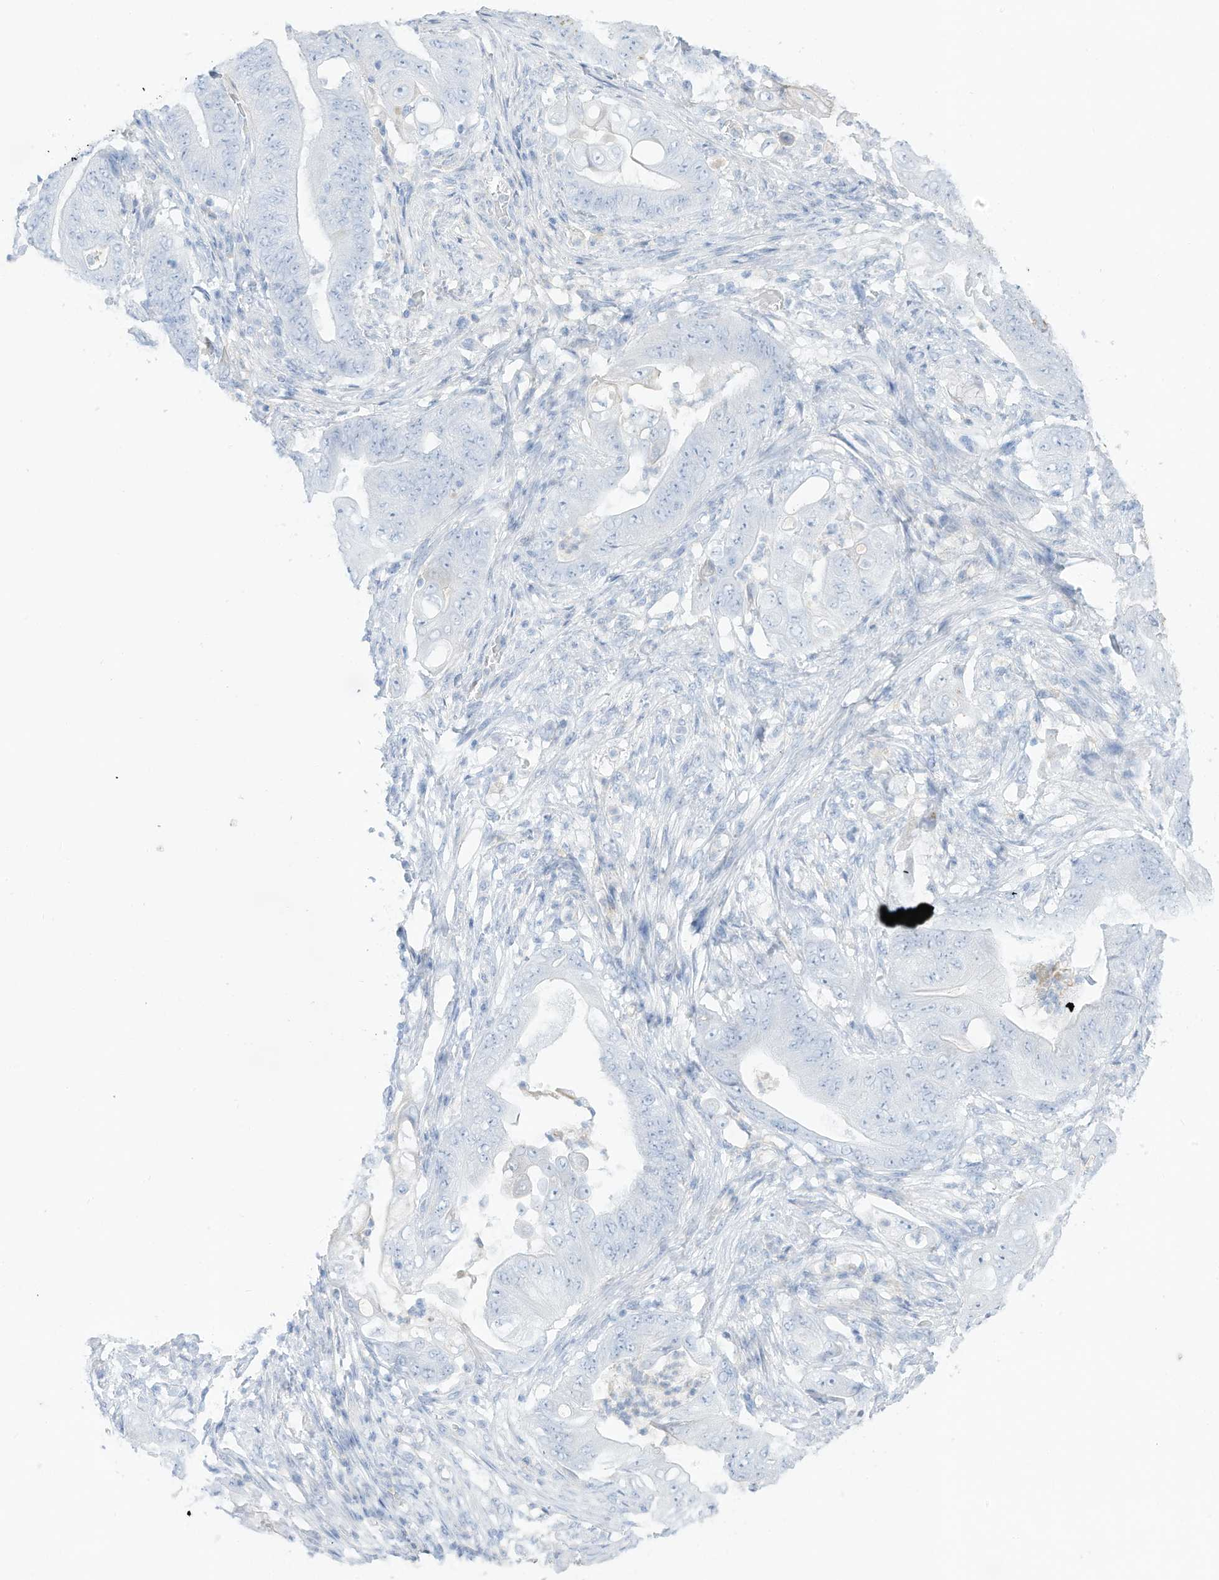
{"staining": {"intensity": "negative", "quantity": "none", "location": "none"}, "tissue": "stomach cancer", "cell_type": "Tumor cells", "image_type": "cancer", "snomed": [{"axis": "morphology", "description": "Adenocarcinoma, NOS"}, {"axis": "topography", "description": "Stomach"}], "caption": "Stomach cancer (adenocarcinoma) stained for a protein using immunohistochemistry exhibits no staining tumor cells.", "gene": "HSD17B13", "patient": {"sex": "female", "age": 73}}